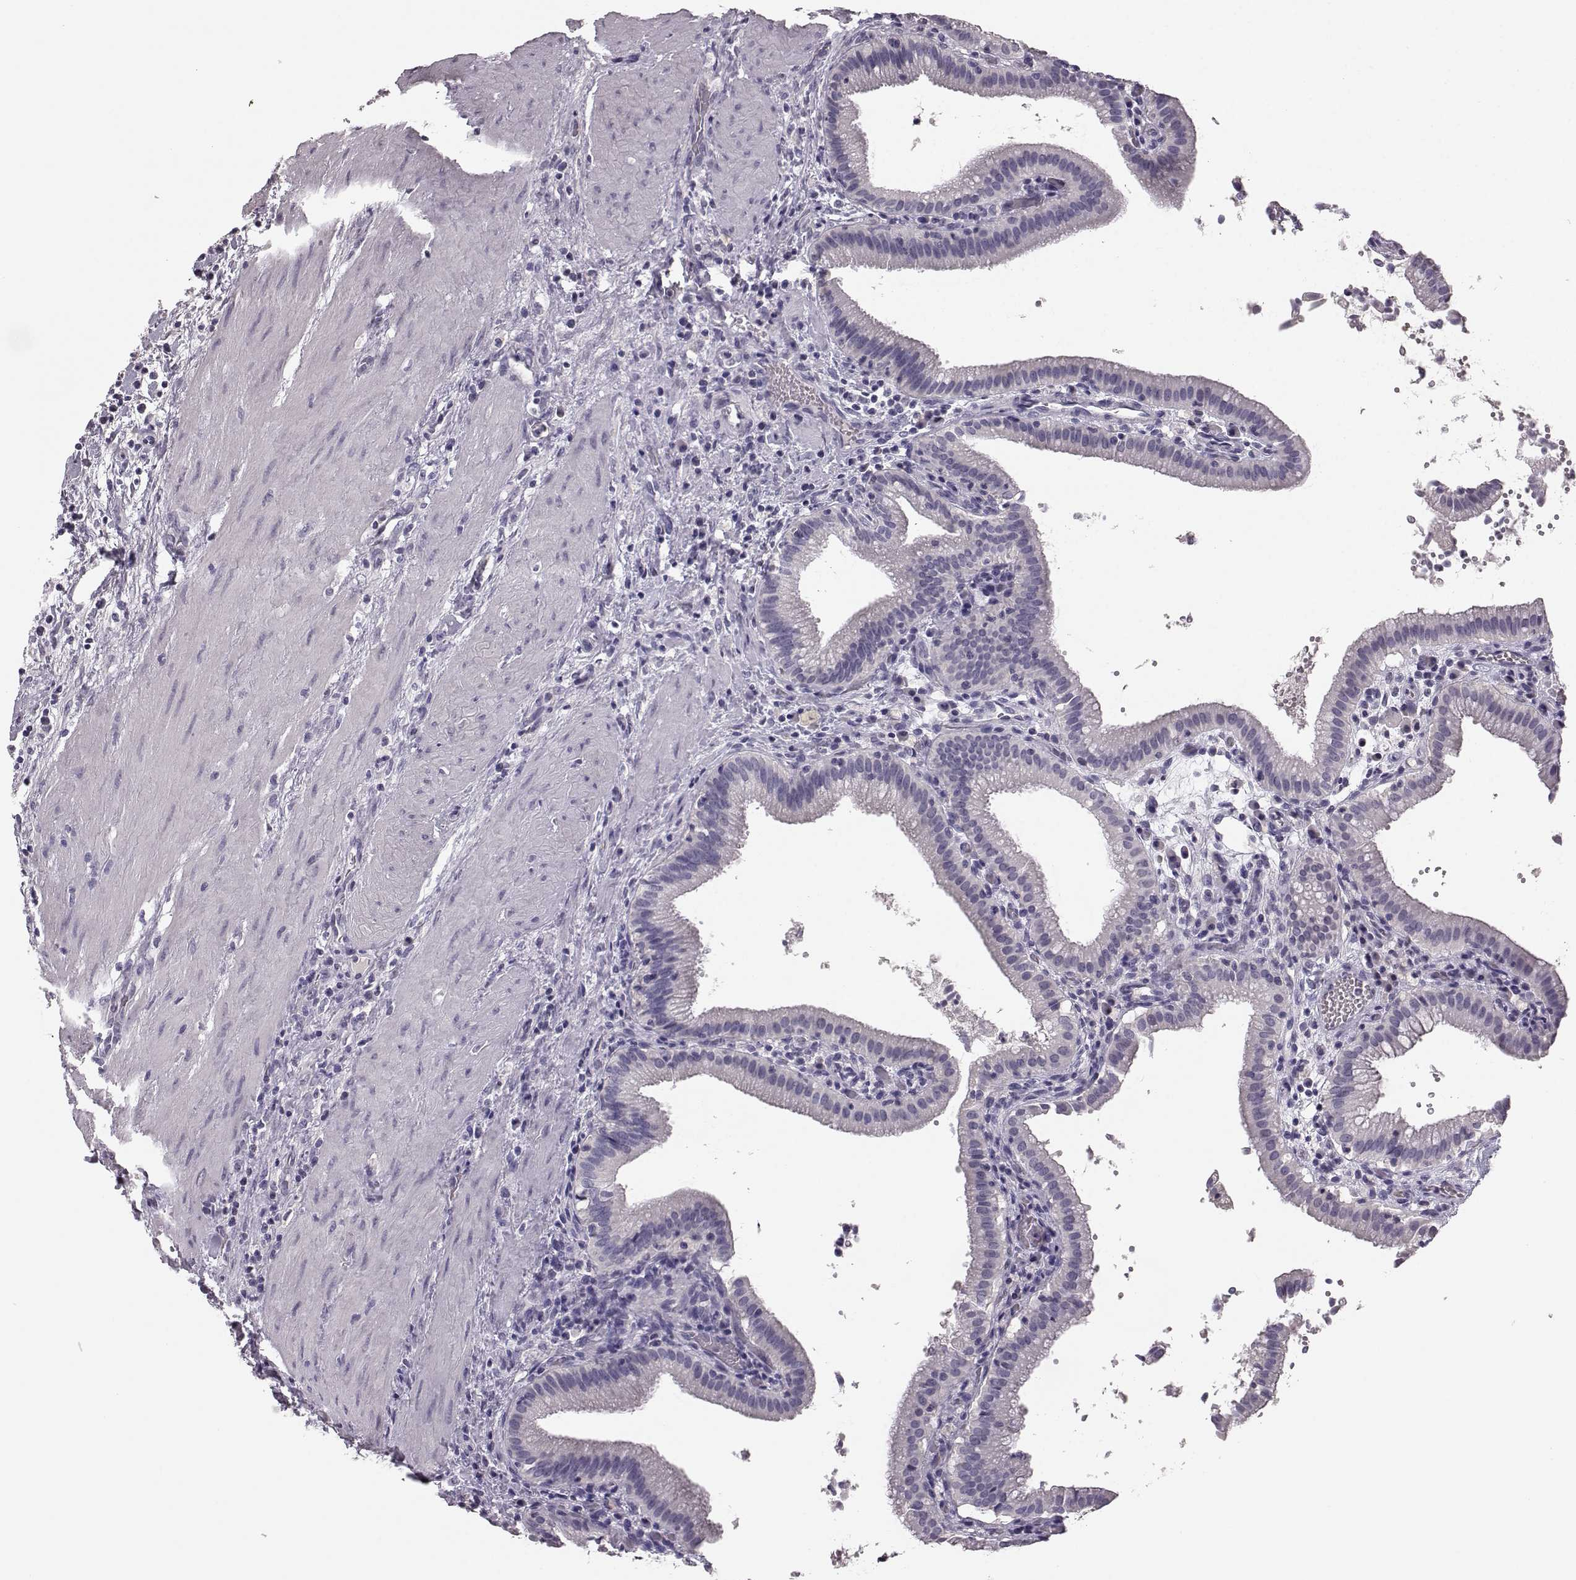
{"staining": {"intensity": "negative", "quantity": "none", "location": "none"}, "tissue": "gallbladder", "cell_type": "Glandular cells", "image_type": "normal", "snomed": [{"axis": "morphology", "description": "Normal tissue, NOS"}, {"axis": "topography", "description": "Gallbladder"}], "caption": "DAB (3,3'-diaminobenzidine) immunohistochemical staining of benign gallbladder displays no significant expression in glandular cells. (IHC, brightfield microscopy, high magnification).", "gene": "BFSP2", "patient": {"sex": "male", "age": 42}}